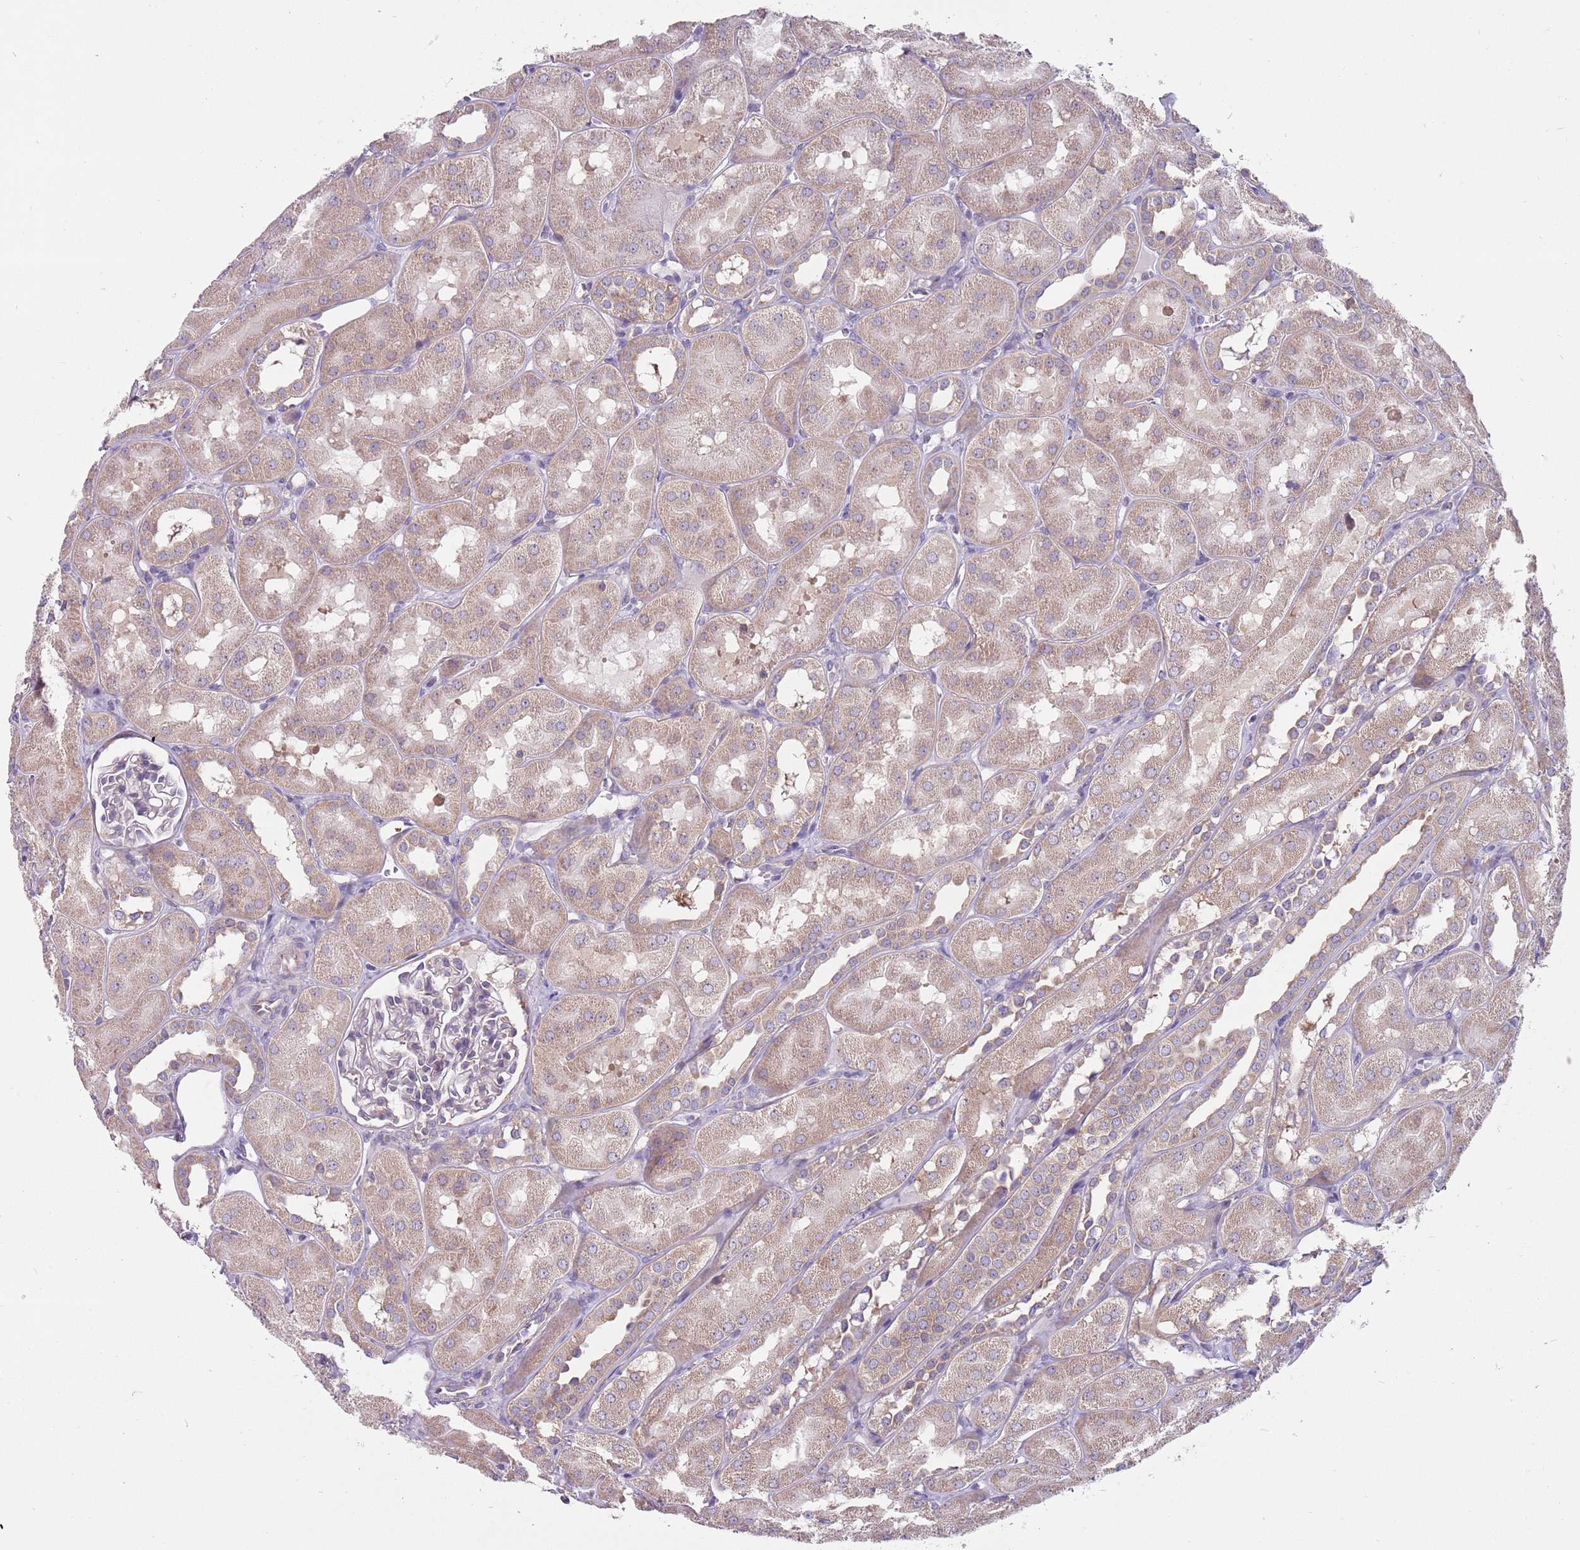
{"staining": {"intensity": "negative", "quantity": "none", "location": "none"}, "tissue": "kidney", "cell_type": "Cells in glomeruli", "image_type": "normal", "snomed": [{"axis": "morphology", "description": "Normal tissue, NOS"}, {"axis": "topography", "description": "Kidney"}, {"axis": "topography", "description": "Urinary bladder"}], "caption": "This histopathology image is of unremarkable kidney stained with IHC to label a protein in brown with the nuclei are counter-stained blue. There is no expression in cells in glomeruli. Brightfield microscopy of immunohistochemistry (IHC) stained with DAB (brown) and hematoxylin (blue), captured at high magnification.", "gene": "RPL17", "patient": {"sex": "male", "age": 16}}